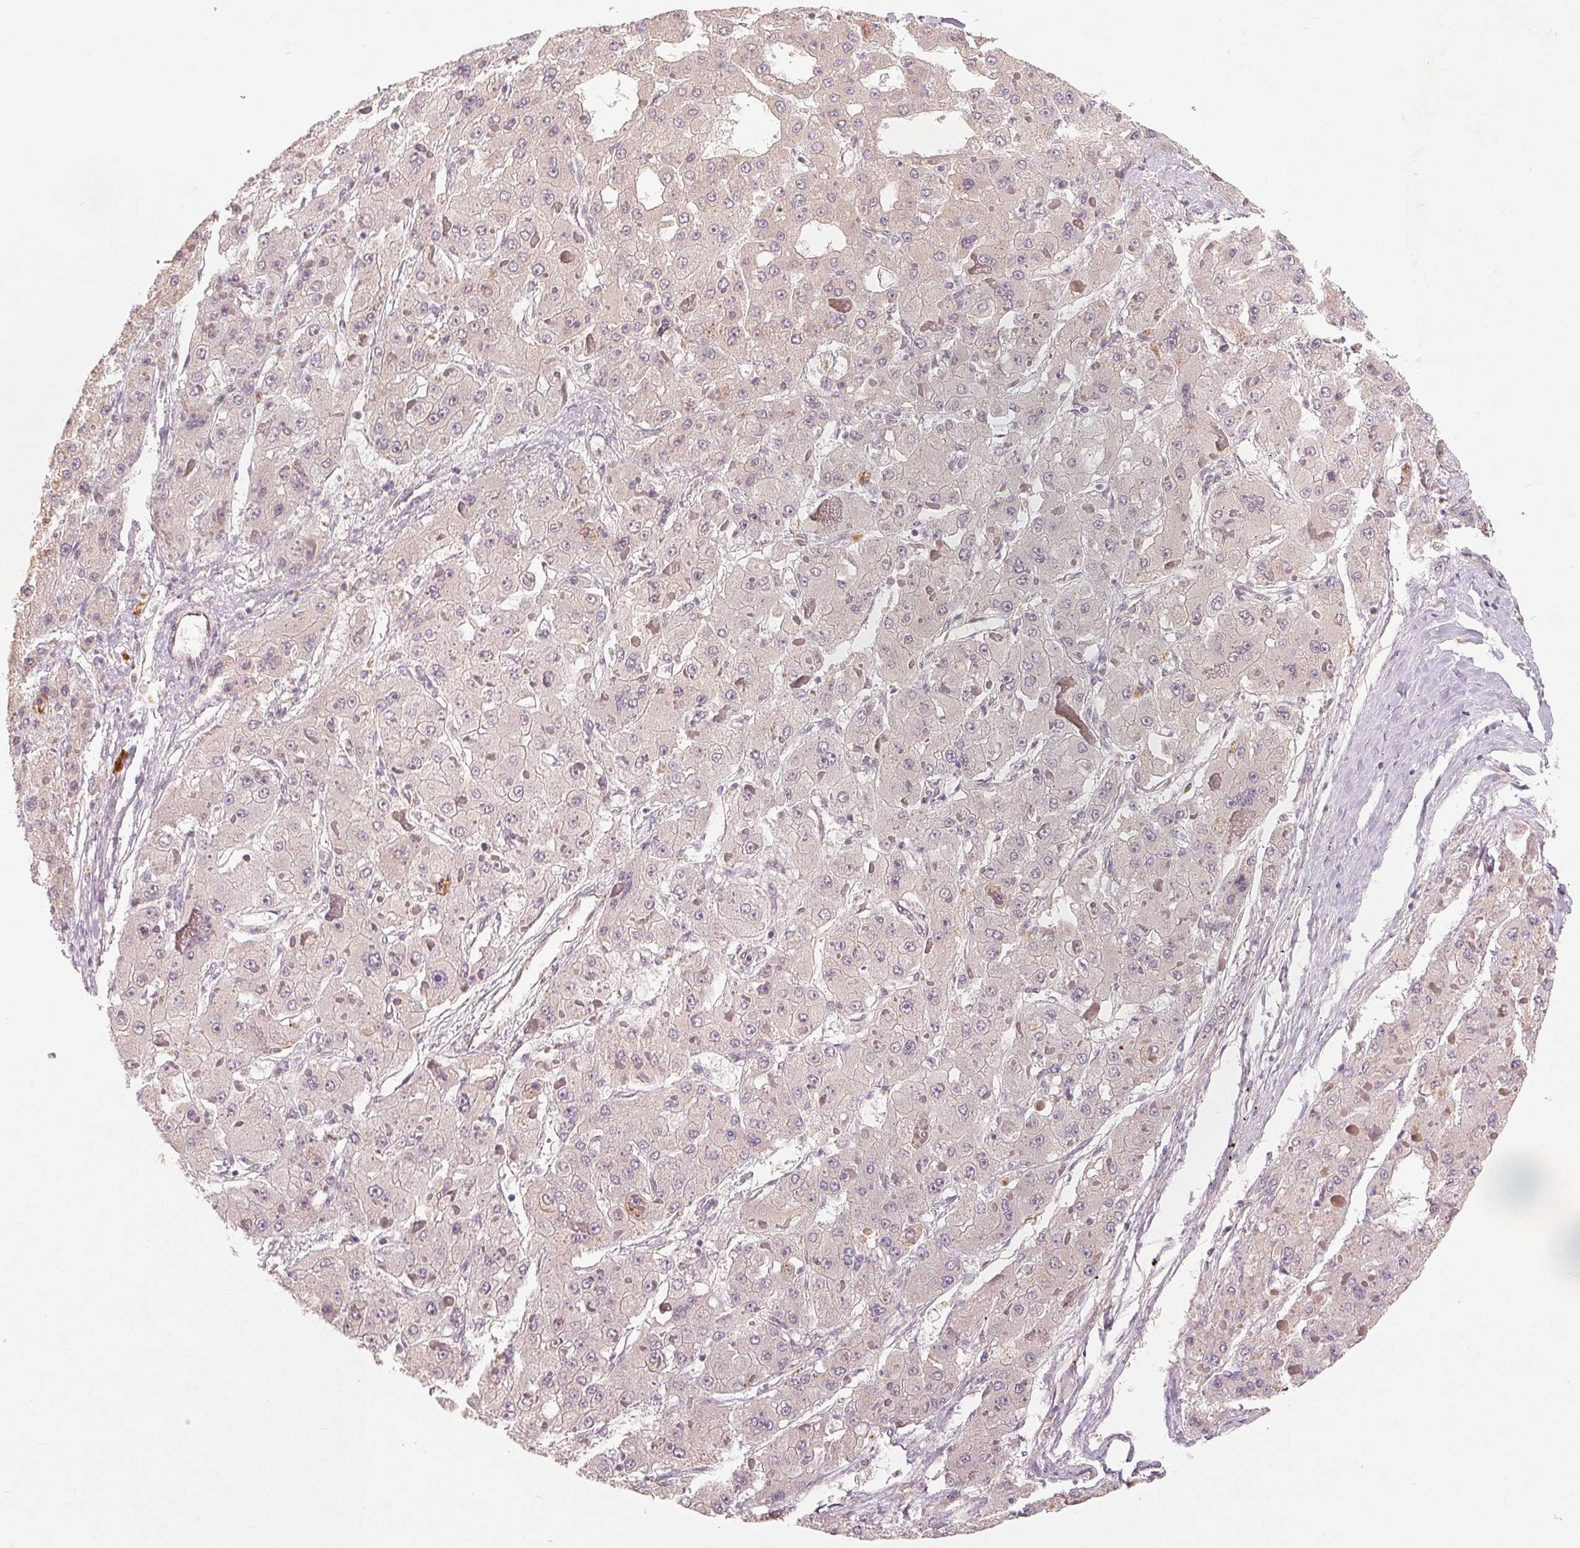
{"staining": {"intensity": "weak", "quantity": "<25%", "location": "cytoplasmic/membranous"}, "tissue": "liver cancer", "cell_type": "Tumor cells", "image_type": "cancer", "snomed": [{"axis": "morphology", "description": "Carcinoma, Hepatocellular, NOS"}, {"axis": "topography", "description": "Liver"}], "caption": "Hepatocellular carcinoma (liver) was stained to show a protein in brown. There is no significant staining in tumor cells. The staining is performed using DAB (3,3'-diaminobenzidine) brown chromogen with nuclei counter-stained in using hematoxylin.", "gene": "TMSB15B", "patient": {"sex": "female", "age": 73}}